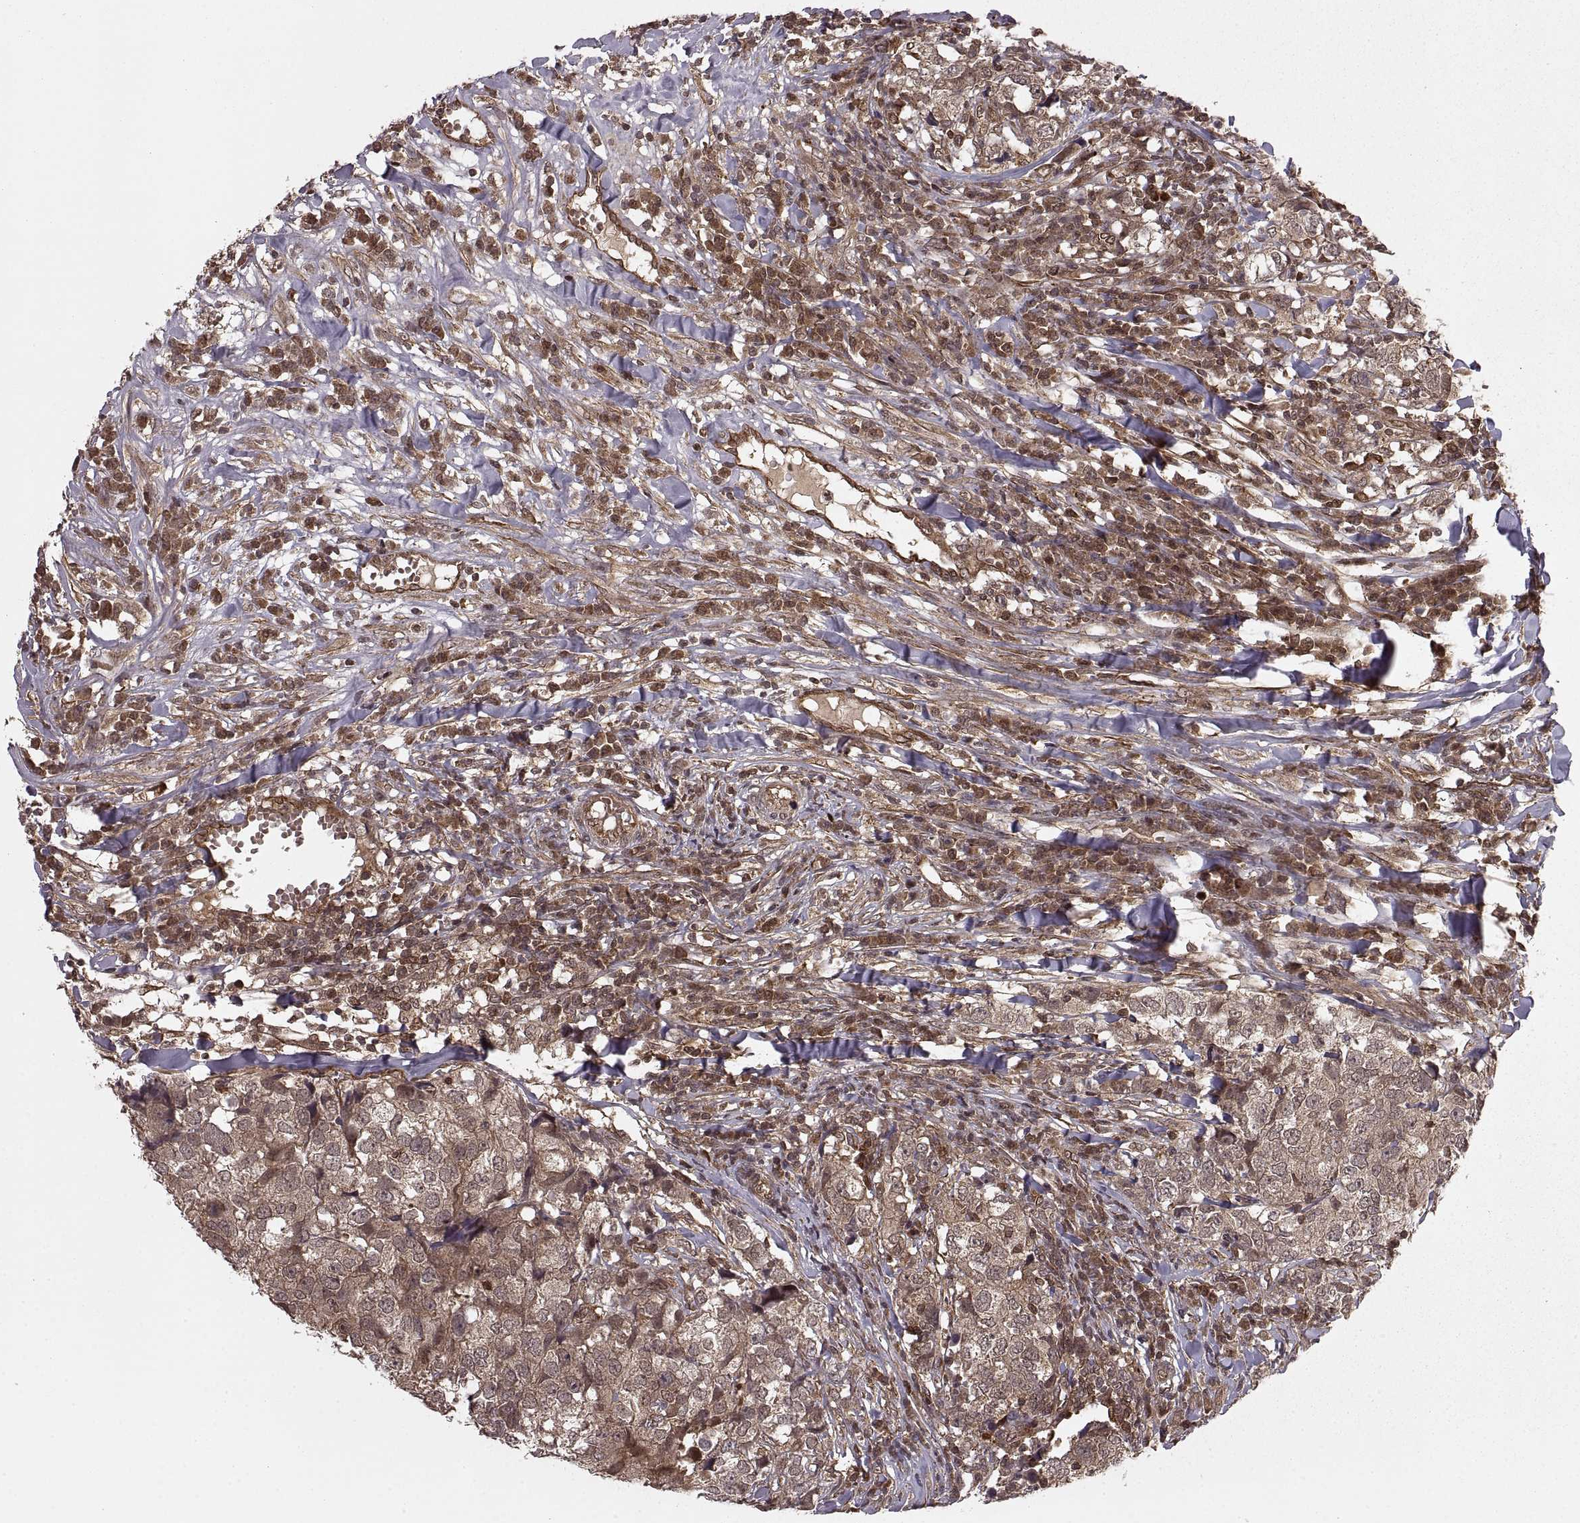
{"staining": {"intensity": "weak", "quantity": ">75%", "location": "cytoplasmic/membranous"}, "tissue": "breast cancer", "cell_type": "Tumor cells", "image_type": "cancer", "snomed": [{"axis": "morphology", "description": "Duct carcinoma"}, {"axis": "topography", "description": "Breast"}], "caption": "Weak cytoplasmic/membranous staining for a protein is present in about >75% of tumor cells of breast cancer (invasive ductal carcinoma) using immunohistochemistry.", "gene": "DEDD", "patient": {"sex": "female", "age": 30}}